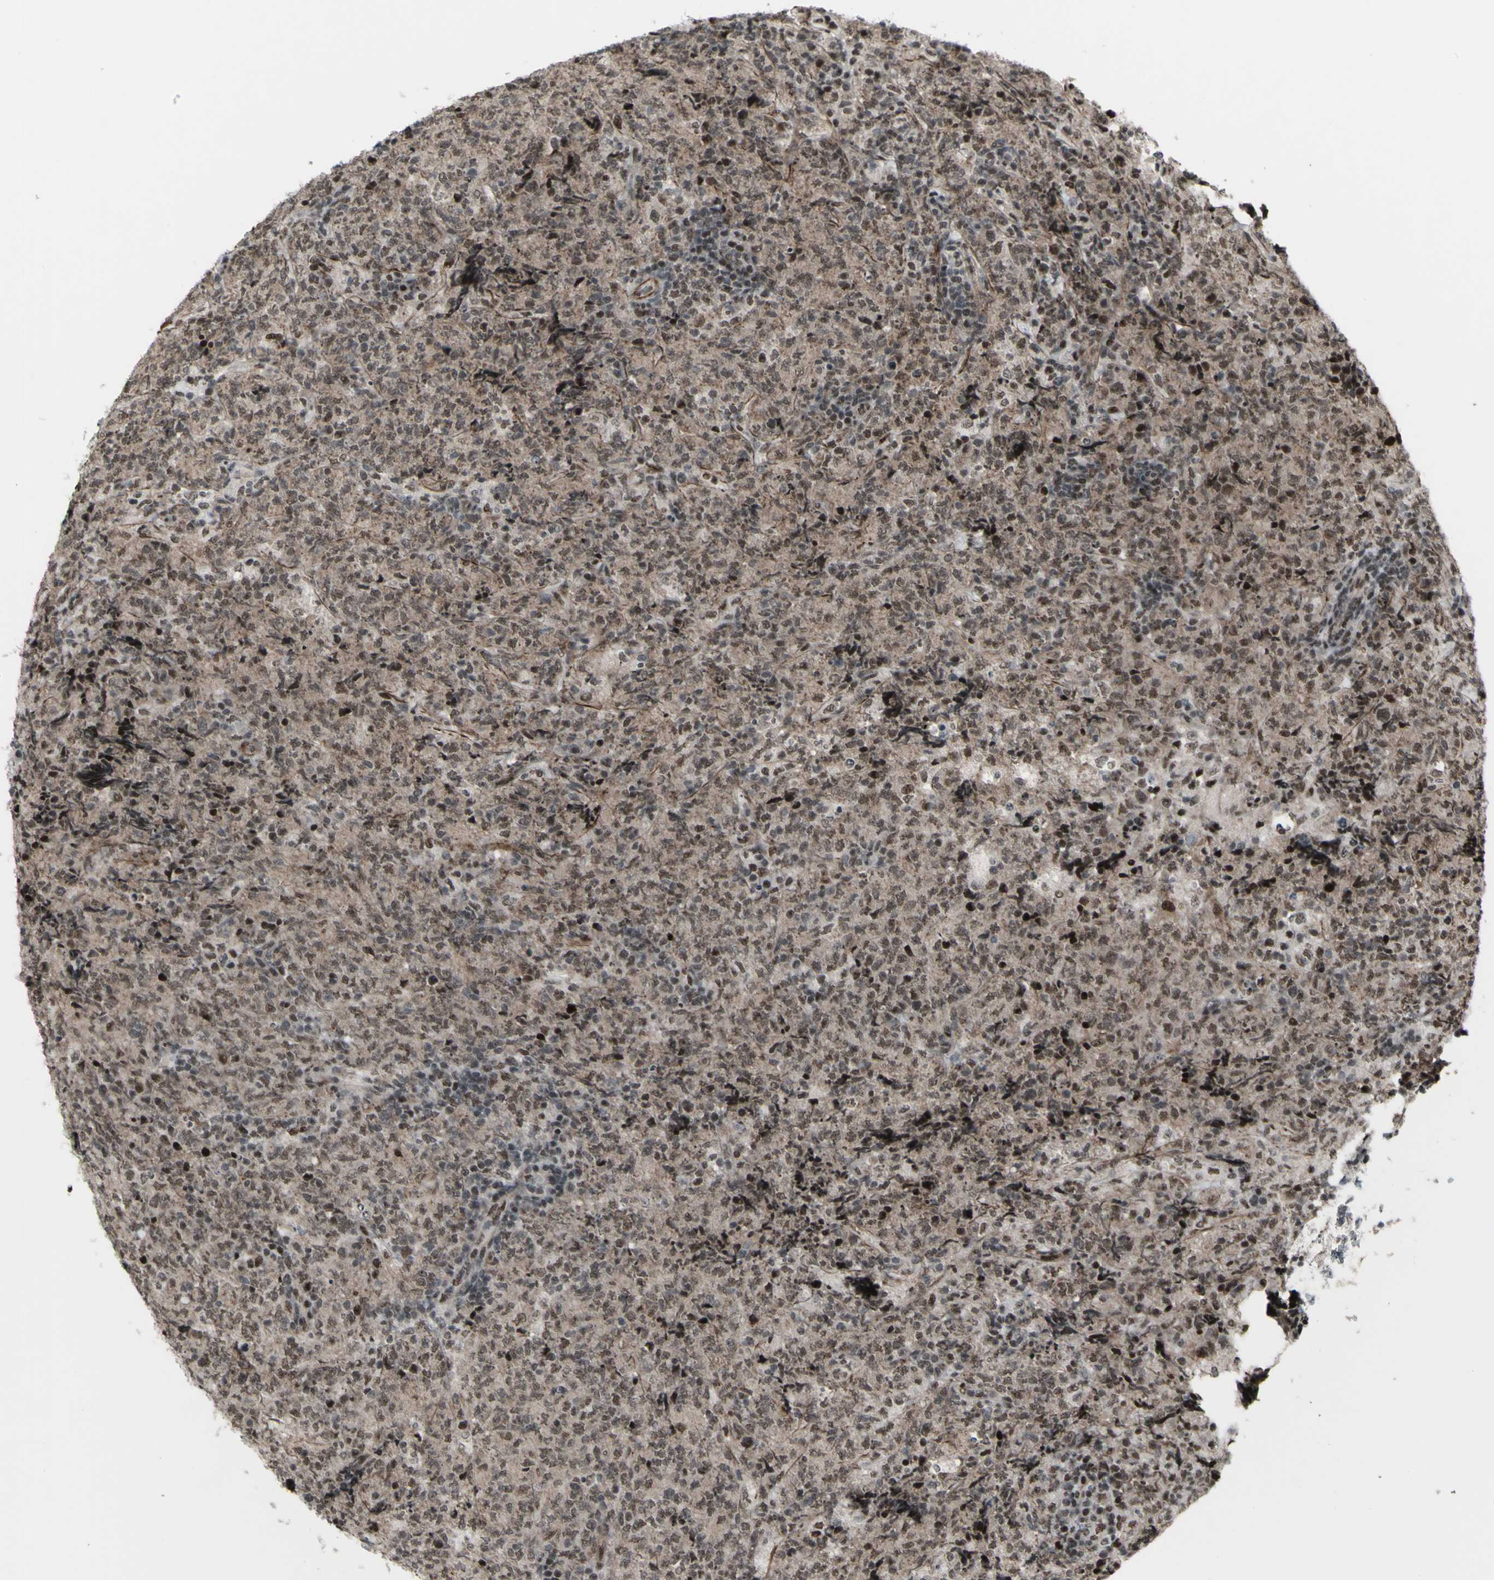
{"staining": {"intensity": "moderate", "quantity": "25%-75%", "location": "nuclear"}, "tissue": "lymphoma", "cell_type": "Tumor cells", "image_type": "cancer", "snomed": [{"axis": "morphology", "description": "Malignant lymphoma, non-Hodgkin's type, High grade"}, {"axis": "topography", "description": "Tonsil"}], "caption": "Immunohistochemistry (IHC) staining of lymphoma, which demonstrates medium levels of moderate nuclear expression in about 25%-75% of tumor cells indicating moderate nuclear protein staining. The staining was performed using DAB (3,3'-diaminobenzidine) (brown) for protein detection and nuclei were counterstained in hematoxylin (blue).", "gene": "SUPT6H", "patient": {"sex": "female", "age": 36}}